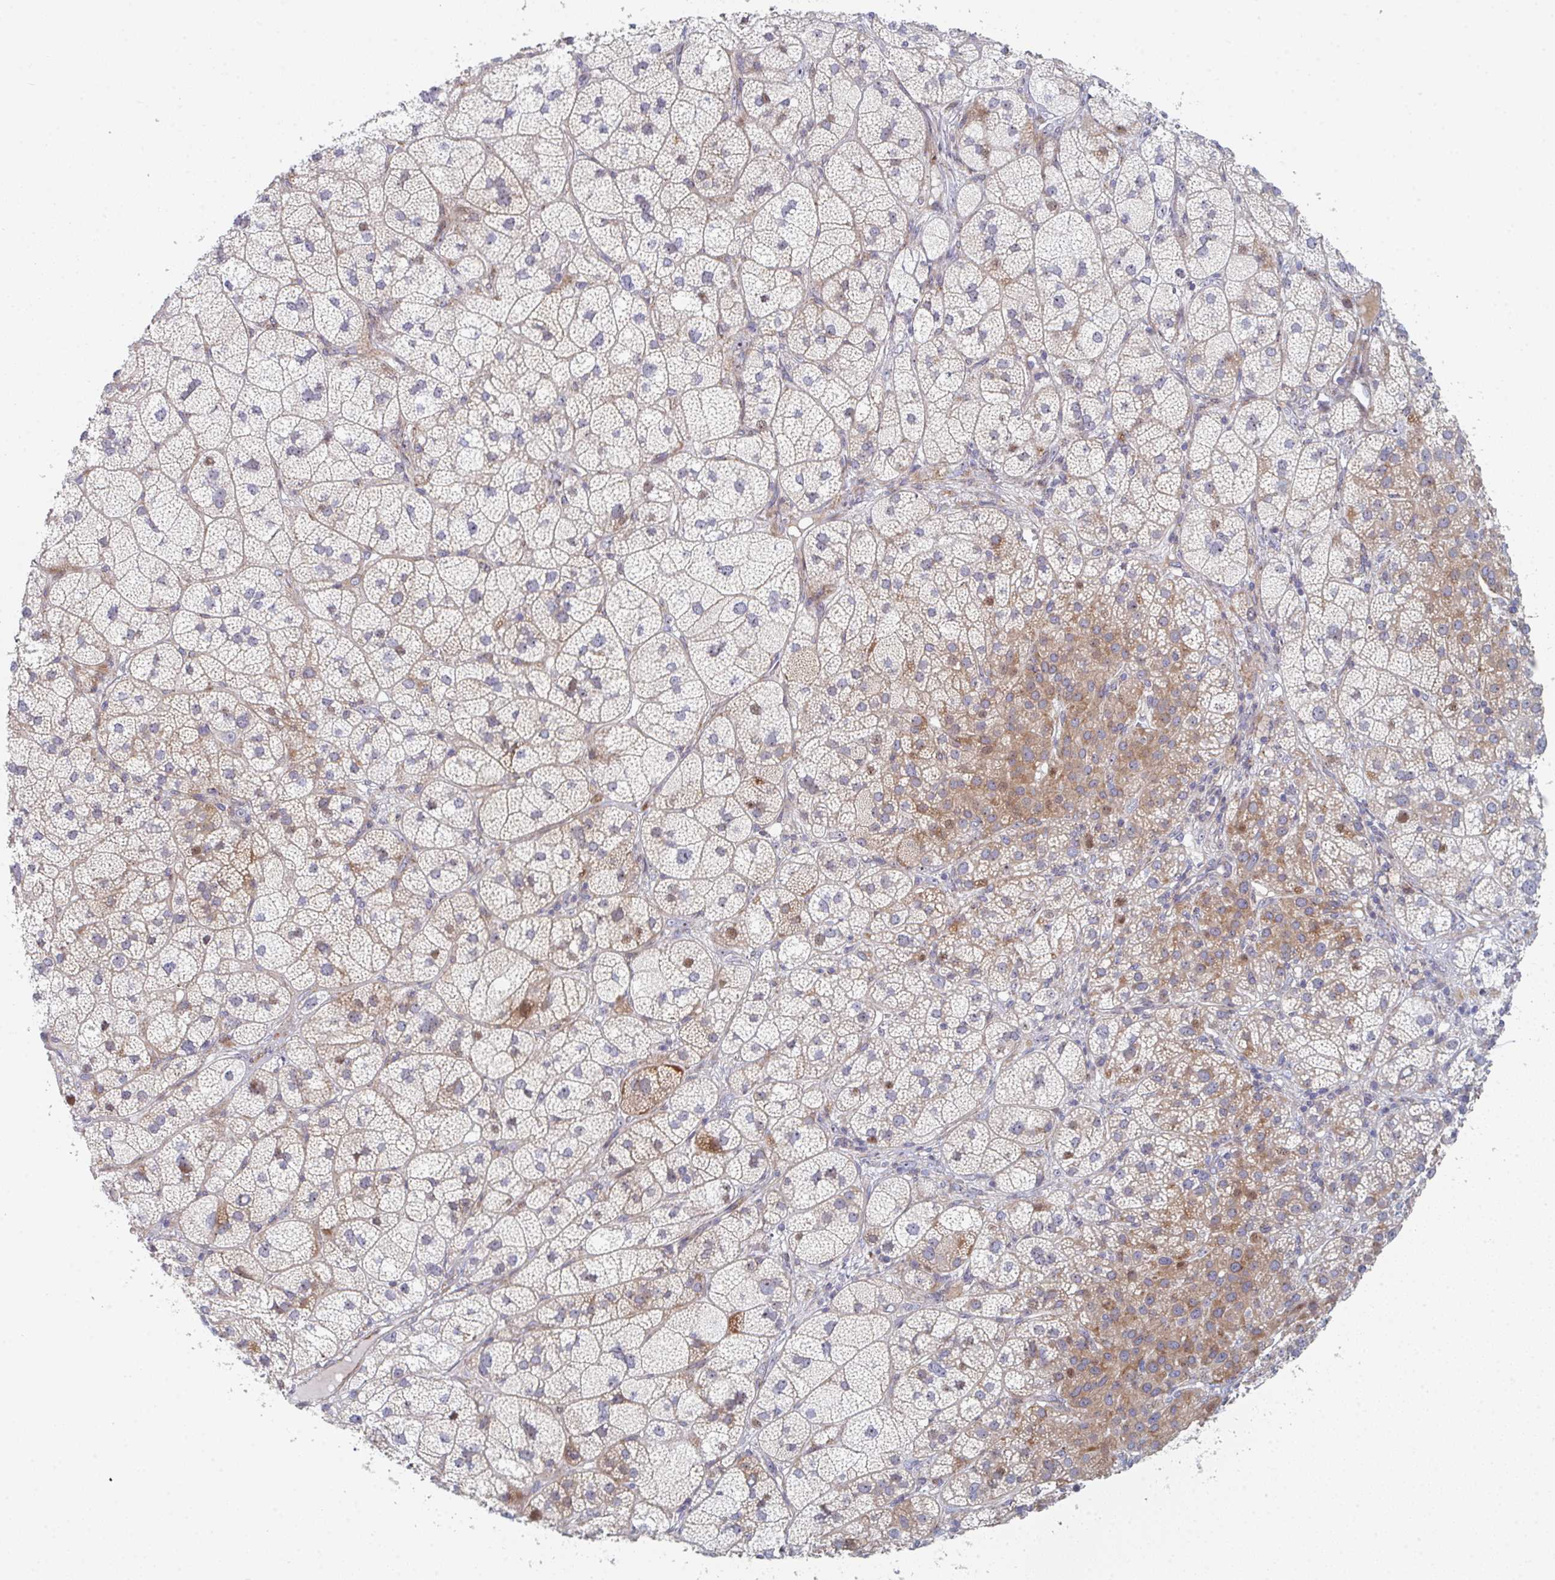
{"staining": {"intensity": "strong", "quantity": "25%-75%", "location": "cytoplasmic/membranous,nuclear"}, "tissue": "adrenal gland", "cell_type": "Glandular cells", "image_type": "normal", "snomed": [{"axis": "morphology", "description": "Normal tissue, NOS"}, {"axis": "topography", "description": "Adrenal gland"}], "caption": "Immunohistochemistry (IHC) (DAB) staining of normal adrenal gland shows strong cytoplasmic/membranous,nuclear protein expression in approximately 25%-75% of glandular cells. (brown staining indicates protein expression, while blue staining denotes nuclei).", "gene": "ZNF644", "patient": {"sex": "female", "age": 60}}